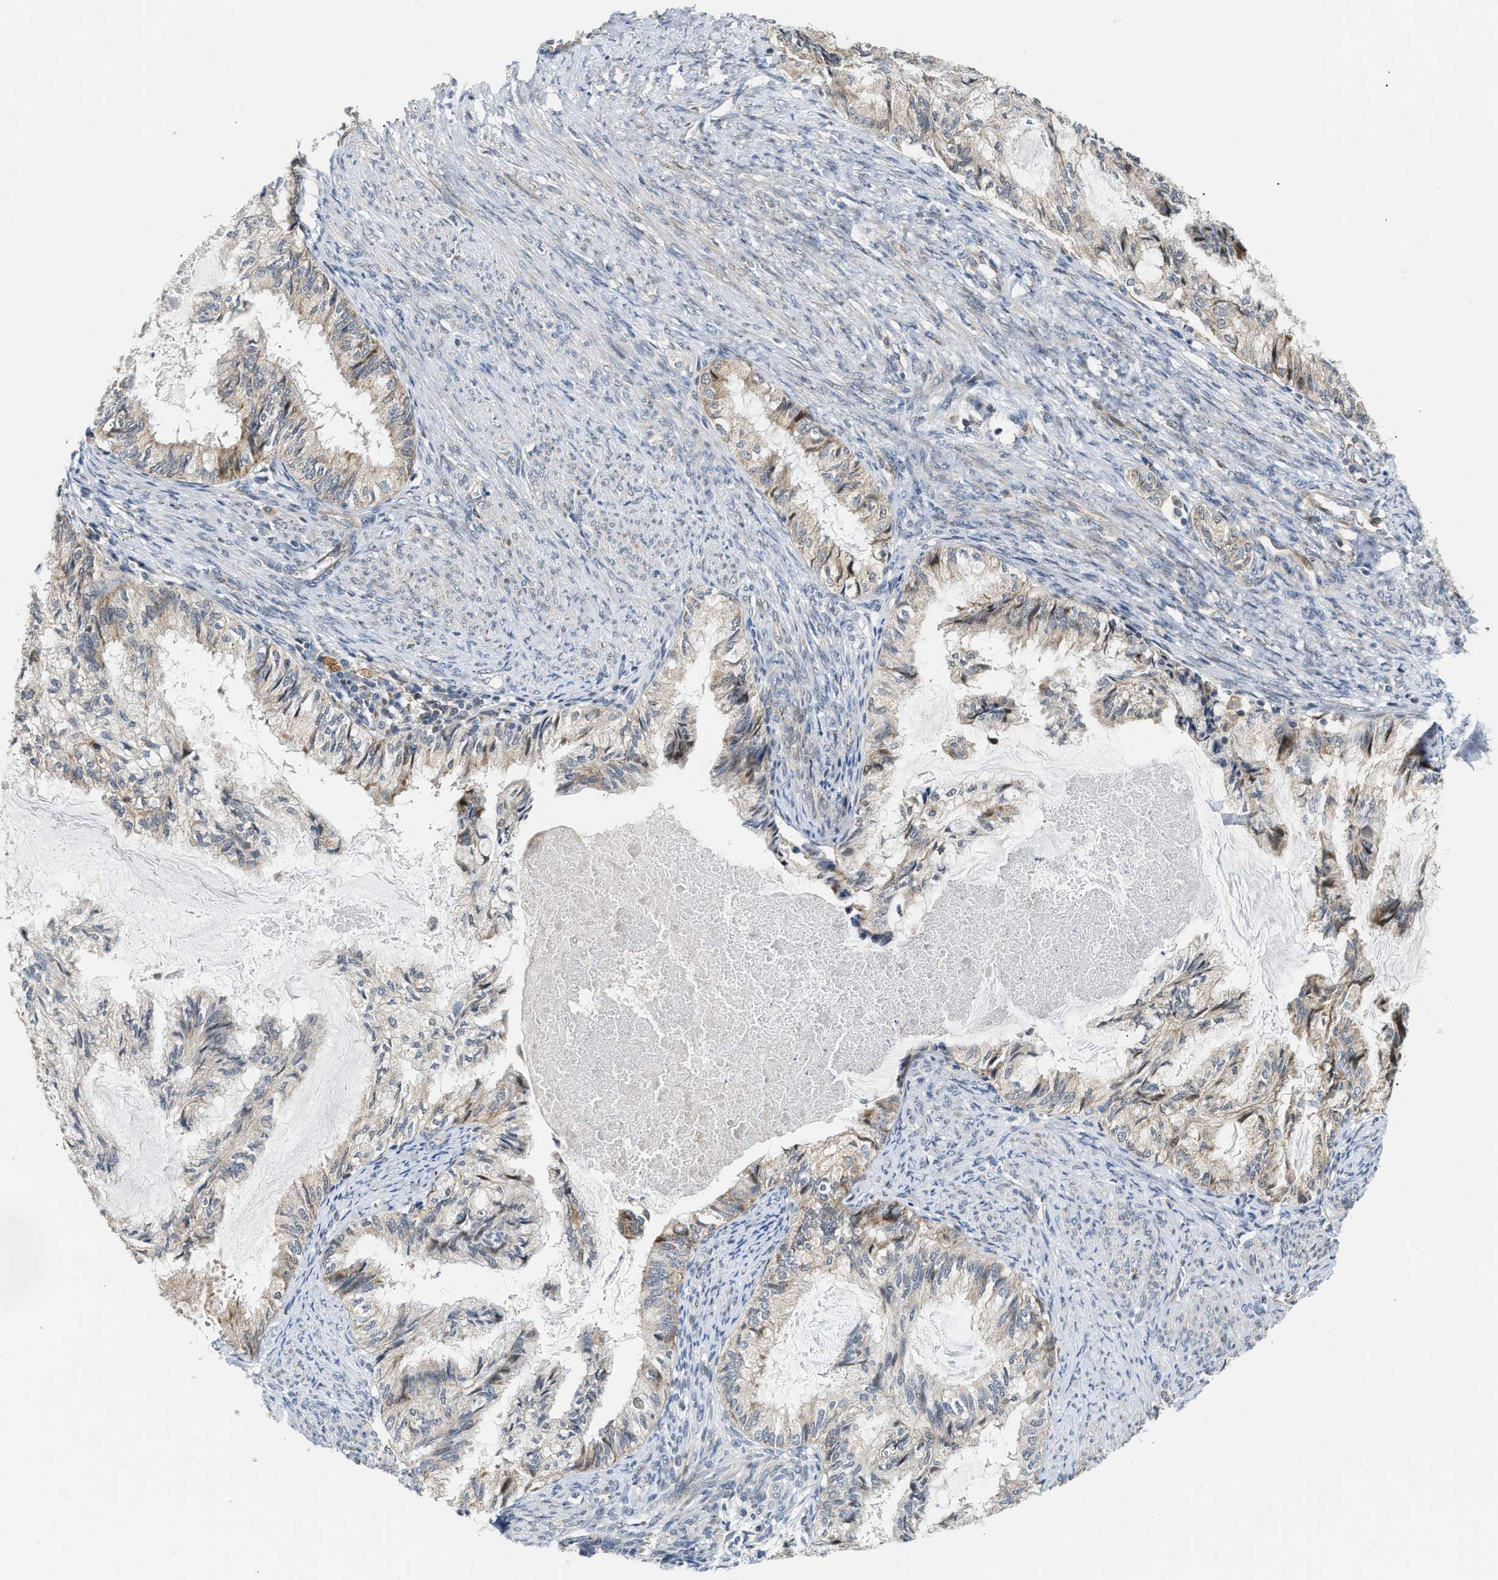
{"staining": {"intensity": "weak", "quantity": "25%-75%", "location": "cytoplasmic/membranous"}, "tissue": "endometrial cancer", "cell_type": "Tumor cells", "image_type": "cancer", "snomed": [{"axis": "morphology", "description": "Adenocarcinoma, NOS"}, {"axis": "topography", "description": "Endometrium"}], "caption": "Immunohistochemistry (IHC) staining of endometrial adenocarcinoma, which exhibits low levels of weak cytoplasmic/membranous expression in approximately 25%-75% of tumor cells indicating weak cytoplasmic/membranous protein positivity. The staining was performed using DAB (brown) for protein detection and nuclei were counterstained in hematoxylin (blue).", "gene": "DEPTOR", "patient": {"sex": "female", "age": 86}}